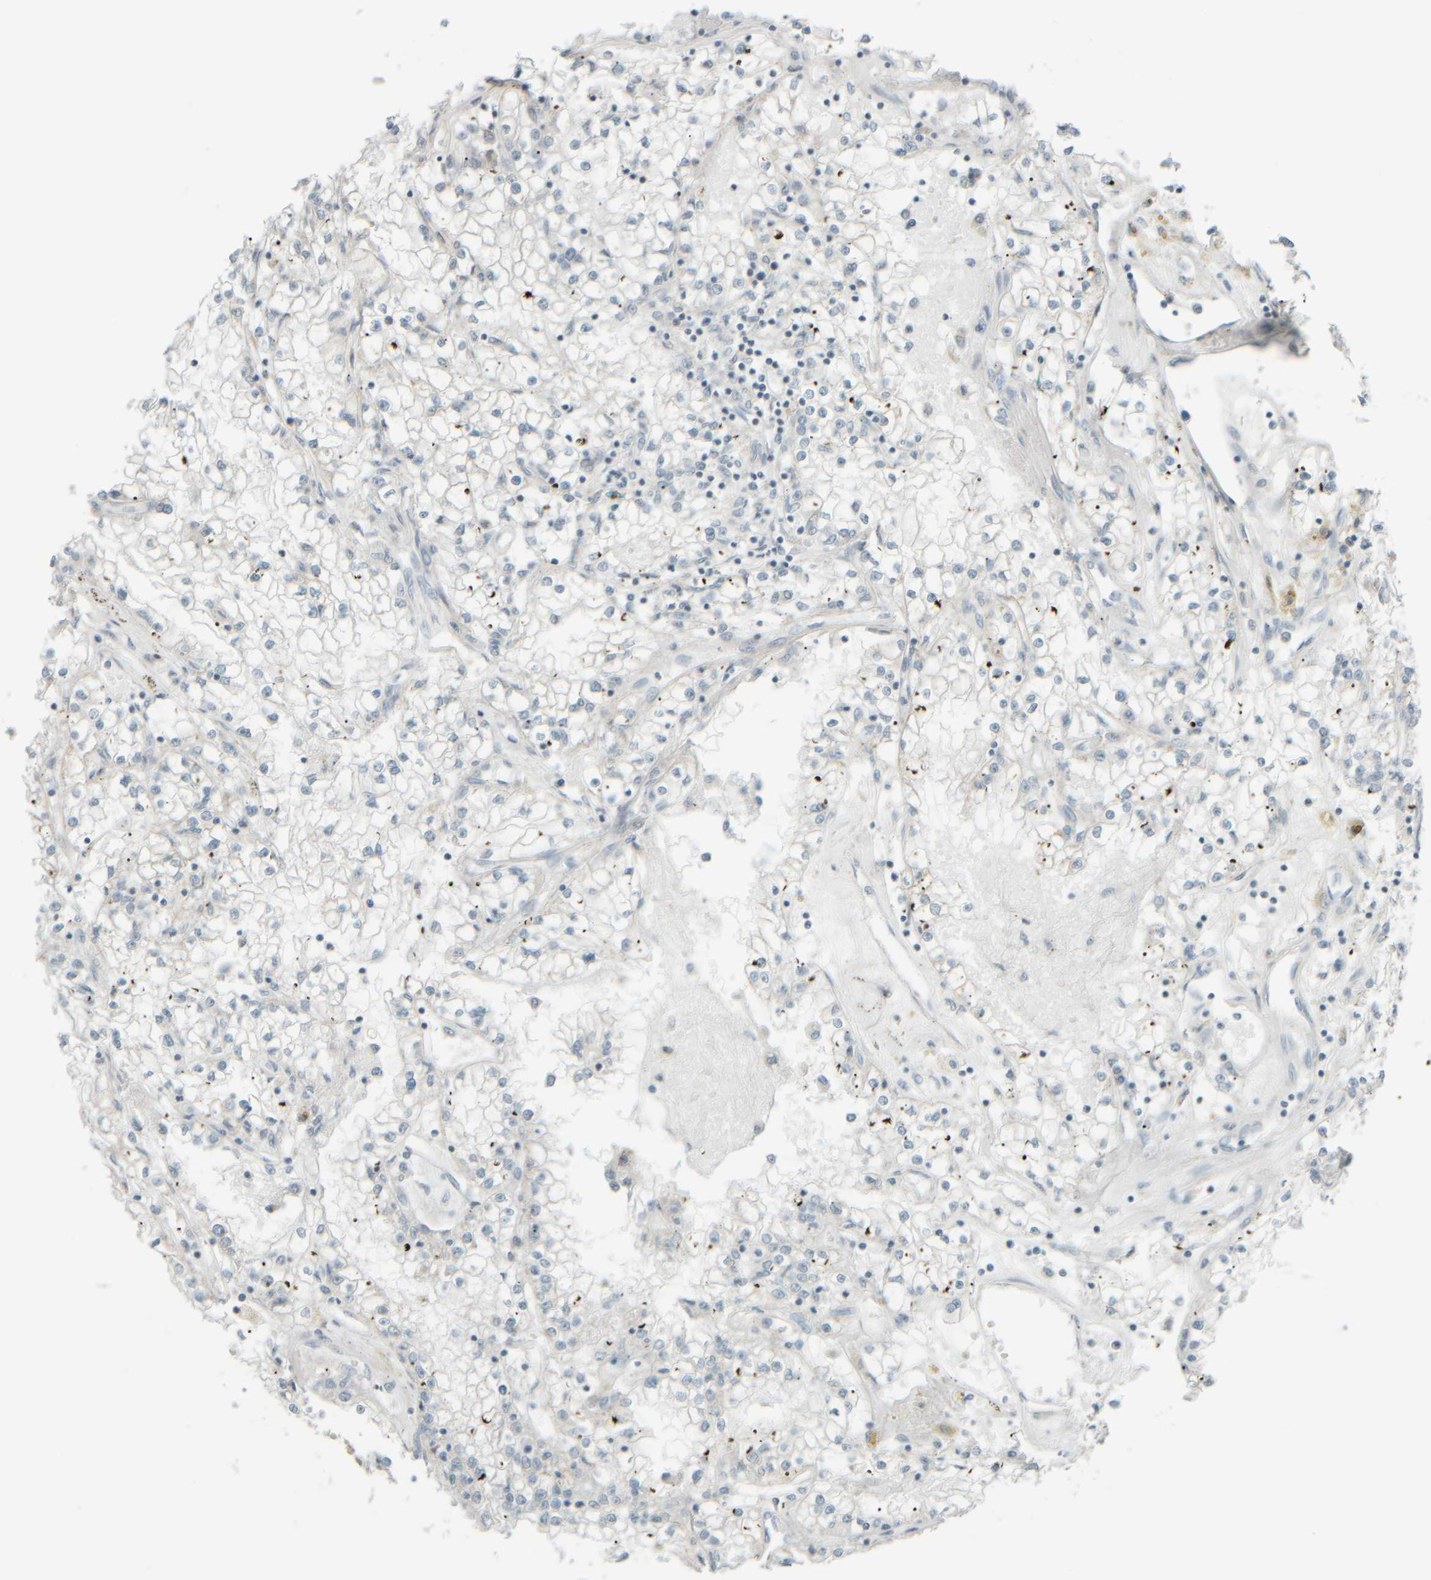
{"staining": {"intensity": "negative", "quantity": "none", "location": "none"}, "tissue": "renal cancer", "cell_type": "Tumor cells", "image_type": "cancer", "snomed": [{"axis": "morphology", "description": "Adenocarcinoma, NOS"}, {"axis": "topography", "description": "Kidney"}], "caption": "Renal cancer (adenocarcinoma) was stained to show a protein in brown. There is no significant staining in tumor cells. (Stains: DAB (3,3'-diaminobenzidine) immunohistochemistry with hematoxylin counter stain, Microscopy: brightfield microscopy at high magnification).", "gene": "PTGES3L-AARSD1", "patient": {"sex": "male", "age": 56}}